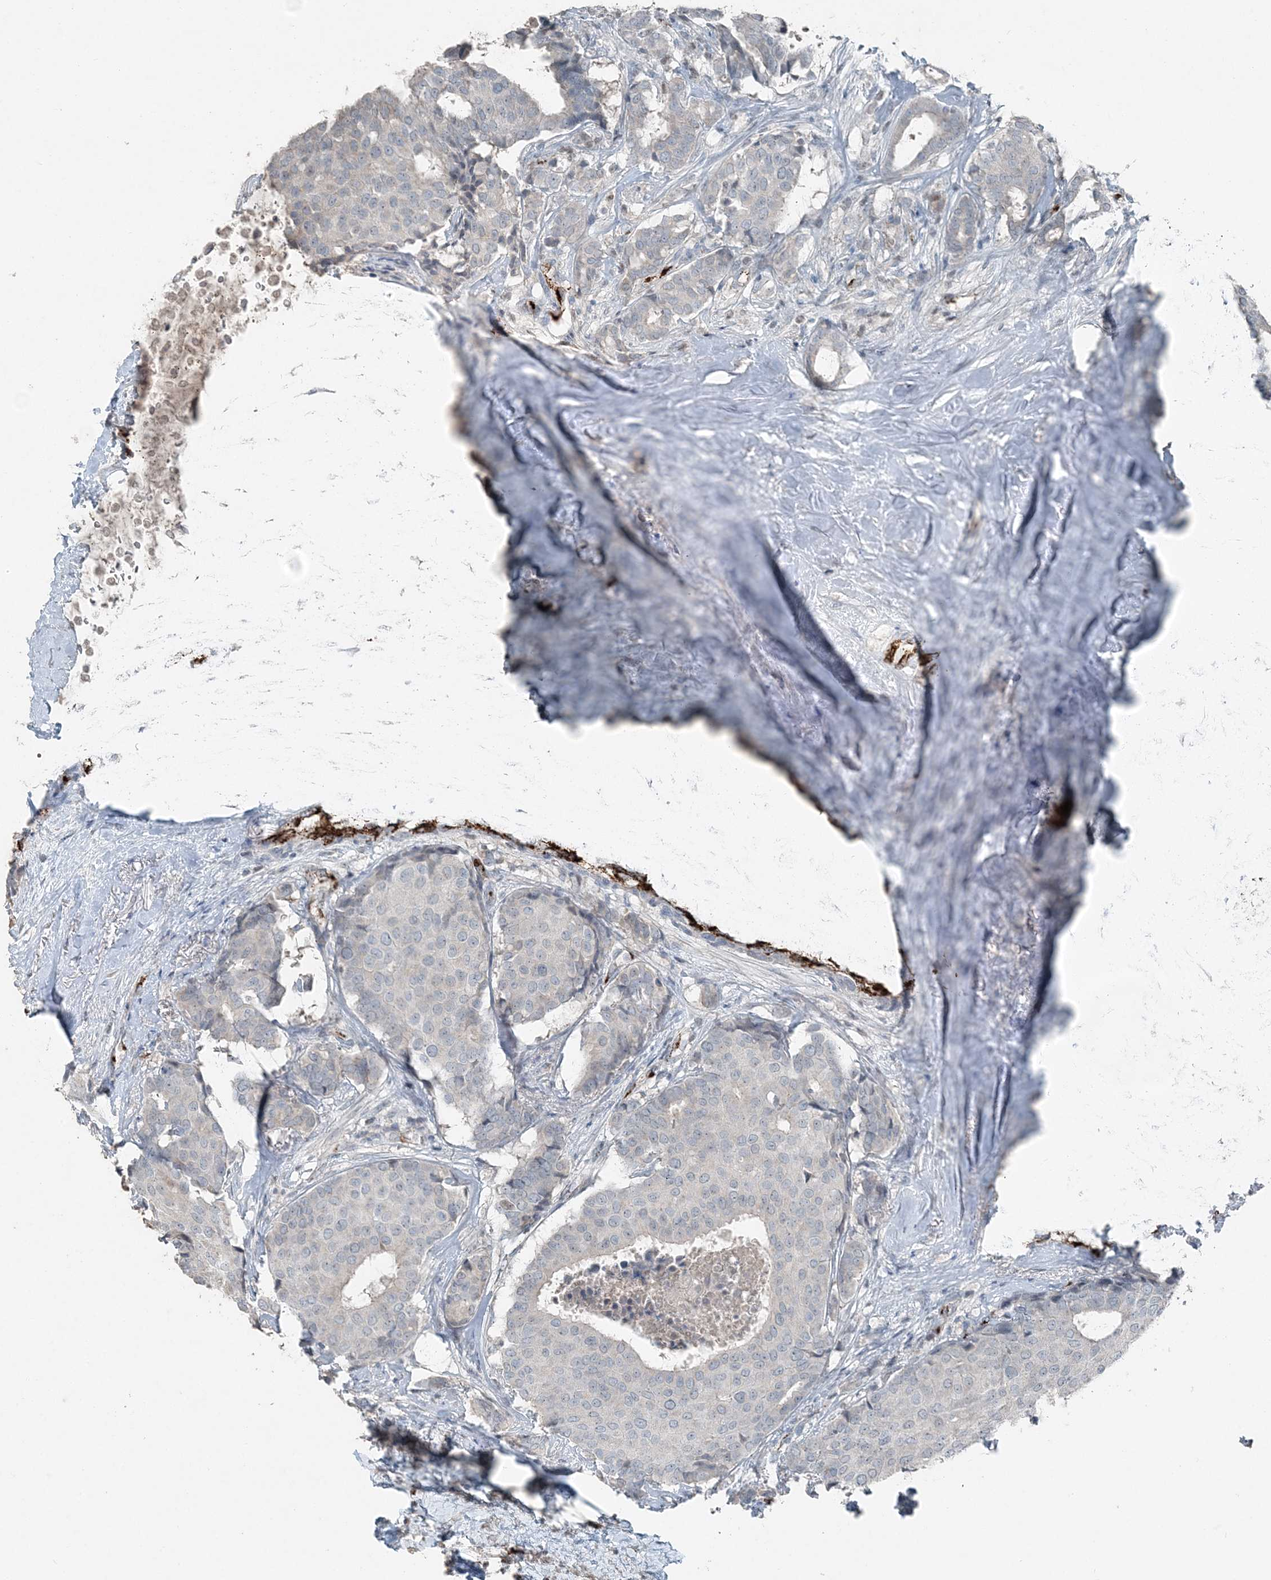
{"staining": {"intensity": "negative", "quantity": "none", "location": "none"}, "tissue": "breast cancer", "cell_type": "Tumor cells", "image_type": "cancer", "snomed": [{"axis": "morphology", "description": "Duct carcinoma"}, {"axis": "topography", "description": "Breast"}], "caption": "The photomicrograph demonstrates no staining of tumor cells in invasive ductal carcinoma (breast).", "gene": "ELOVL7", "patient": {"sex": "female", "age": 75}}